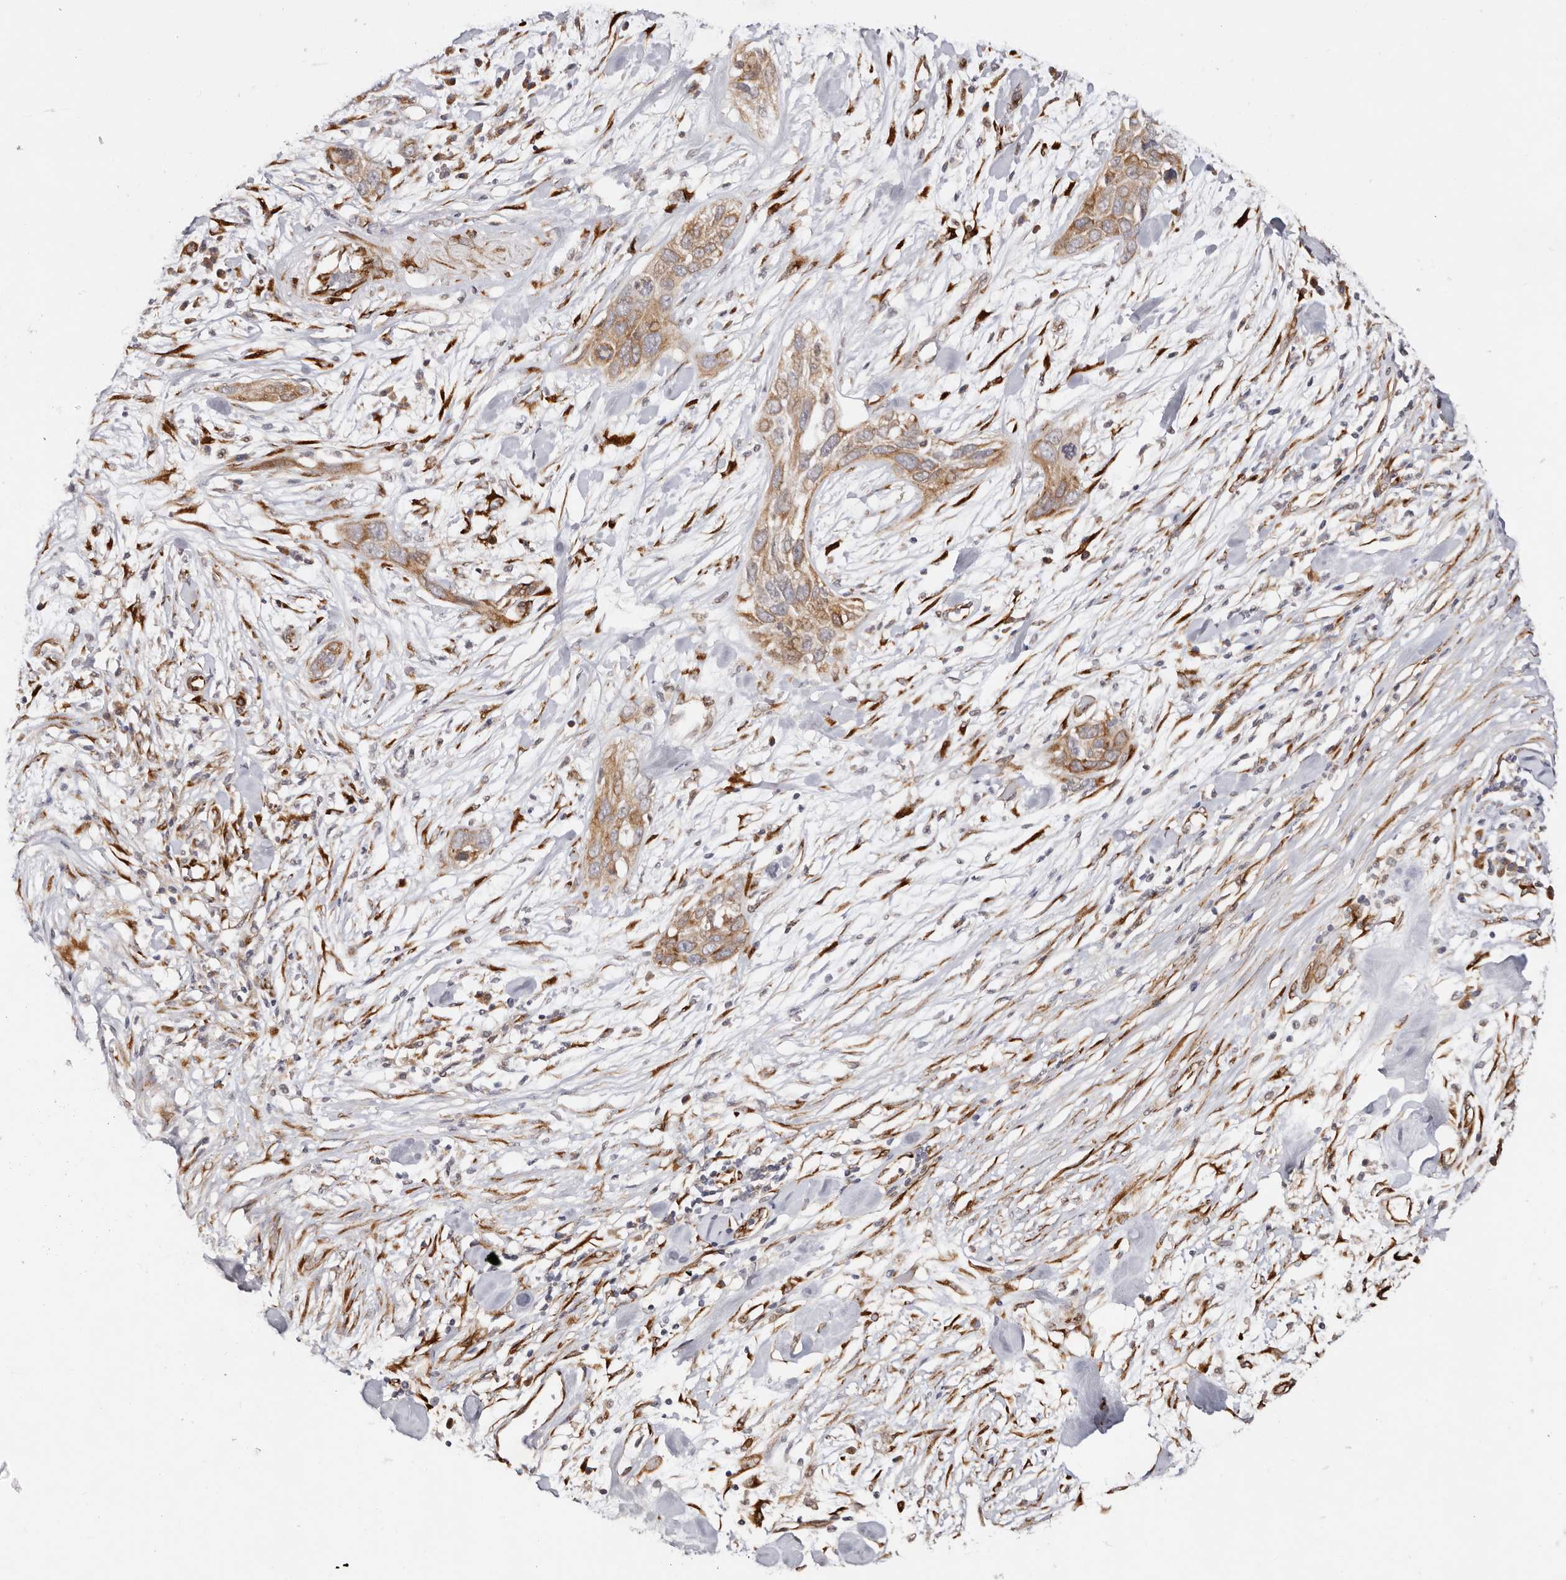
{"staining": {"intensity": "moderate", "quantity": ">75%", "location": "cytoplasmic/membranous"}, "tissue": "pancreatic cancer", "cell_type": "Tumor cells", "image_type": "cancer", "snomed": [{"axis": "morphology", "description": "Adenocarcinoma, NOS"}, {"axis": "topography", "description": "Pancreas"}], "caption": "An IHC photomicrograph of neoplastic tissue is shown. Protein staining in brown highlights moderate cytoplasmic/membranous positivity in pancreatic adenocarcinoma within tumor cells.", "gene": "BCL2L15", "patient": {"sex": "female", "age": 60}}